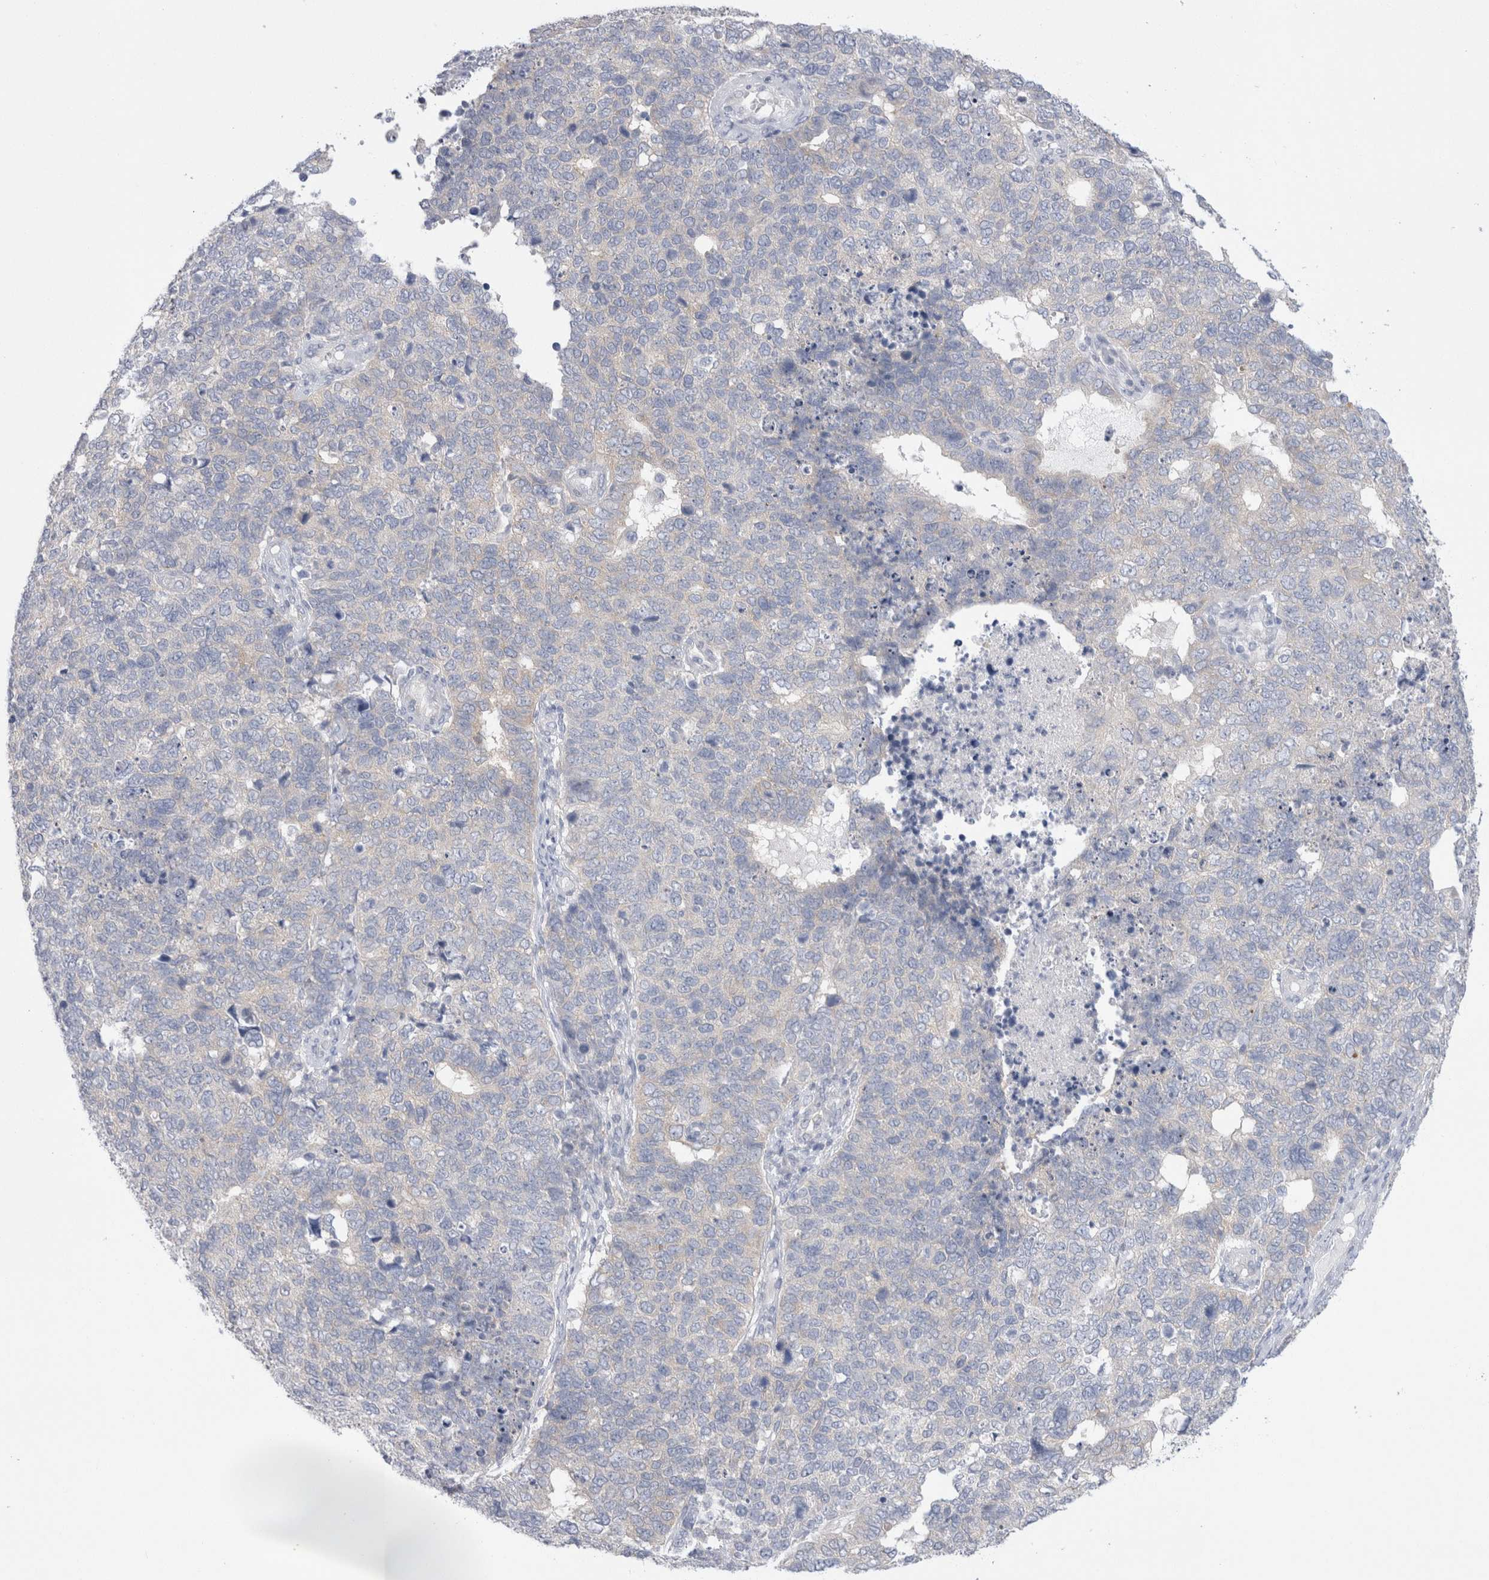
{"staining": {"intensity": "negative", "quantity": "none", "location": "none"}, "tissue": "cervical cancer", "cell_type": "Tumor cells", "image_type": "cancer", "snomed": [{"axis": "morphology", "description": "Squamous cell carcinoma, NOS"}, {"axis": "topography", "description": "Cervix"}], "caption": "This is an immunohistochemistry (IHC) photomicrograph of human cervical cancer. There is no staining in tumor cells.", "gene": "WIPF2", "patient": {"sex": "female", "age": 63}}